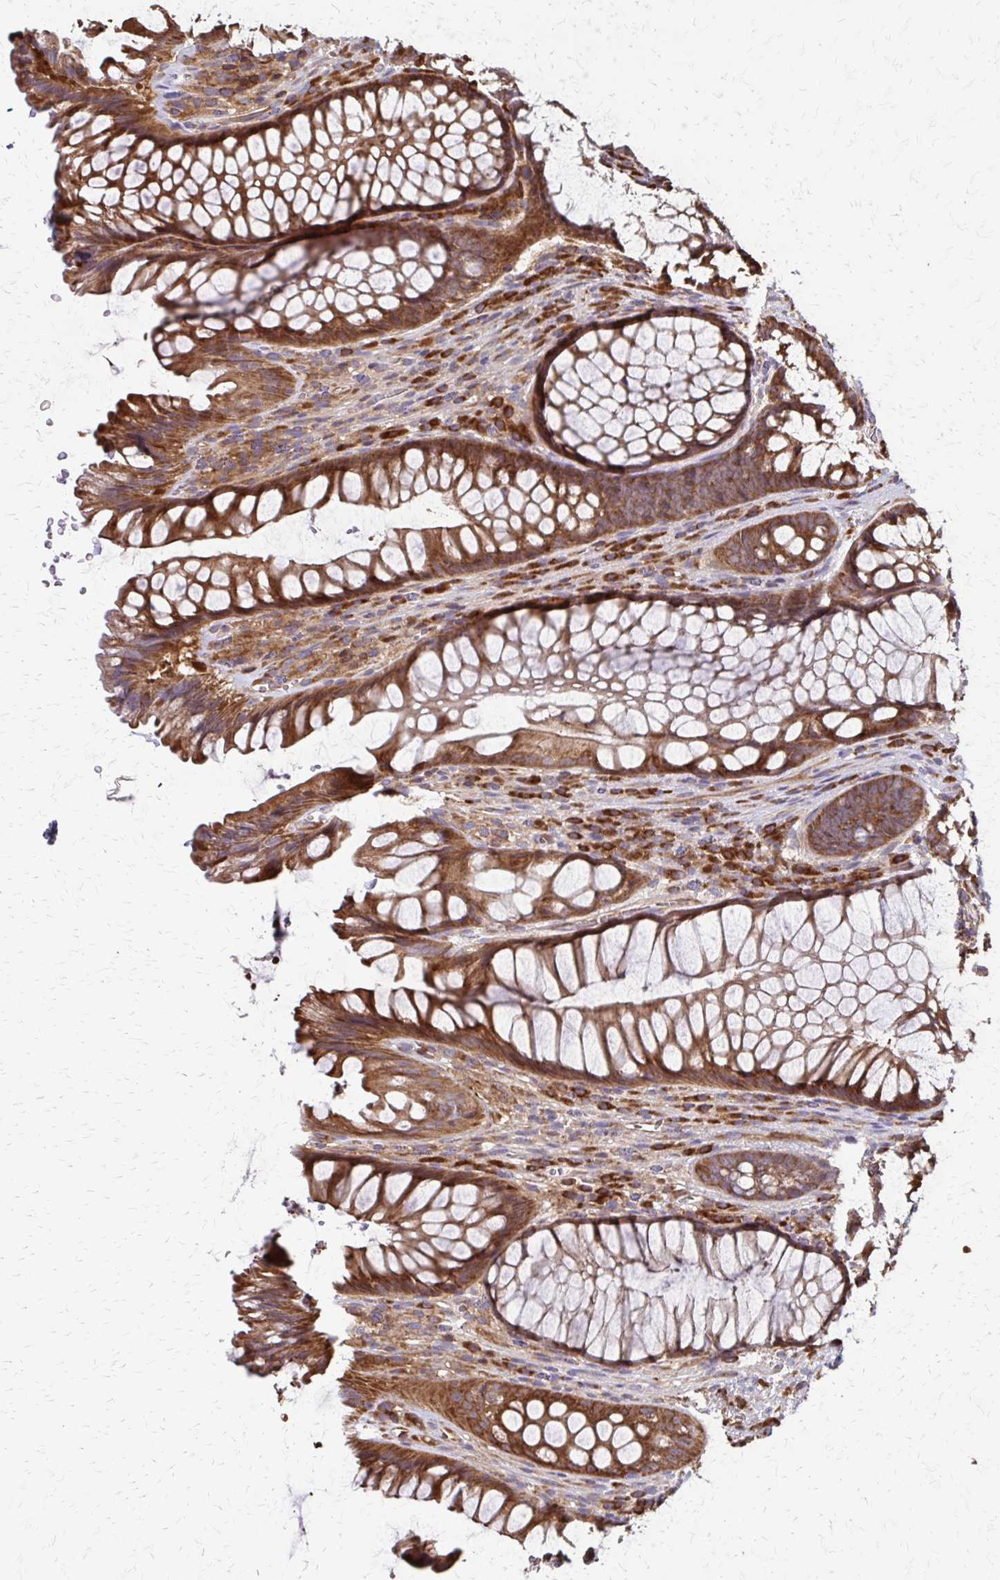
{"staining": {"intensity": "moderate", "quantity": ">75%", "location": "cytoplasmic/membranous"}, "tissue": "rectum", "cell_type": "Glandular cells", "image_type": "normal", "snomed": [{"axis": "morphology", "description": "Normal tissue, NOS"}, {"axis": "topography", "description": "Rectum"}], "caption": "Rectum stained for a protein shows moderate cytoplasmic/membranous positivity in glandular cells. (Stains: DAB (3,3'-diaminobenzidine) in brown, nuclei in blue, Microscopy: brightfield microscopy at high magnification).", "gene": "EEF2", "patient": {"sex": "male", "age": 53}}